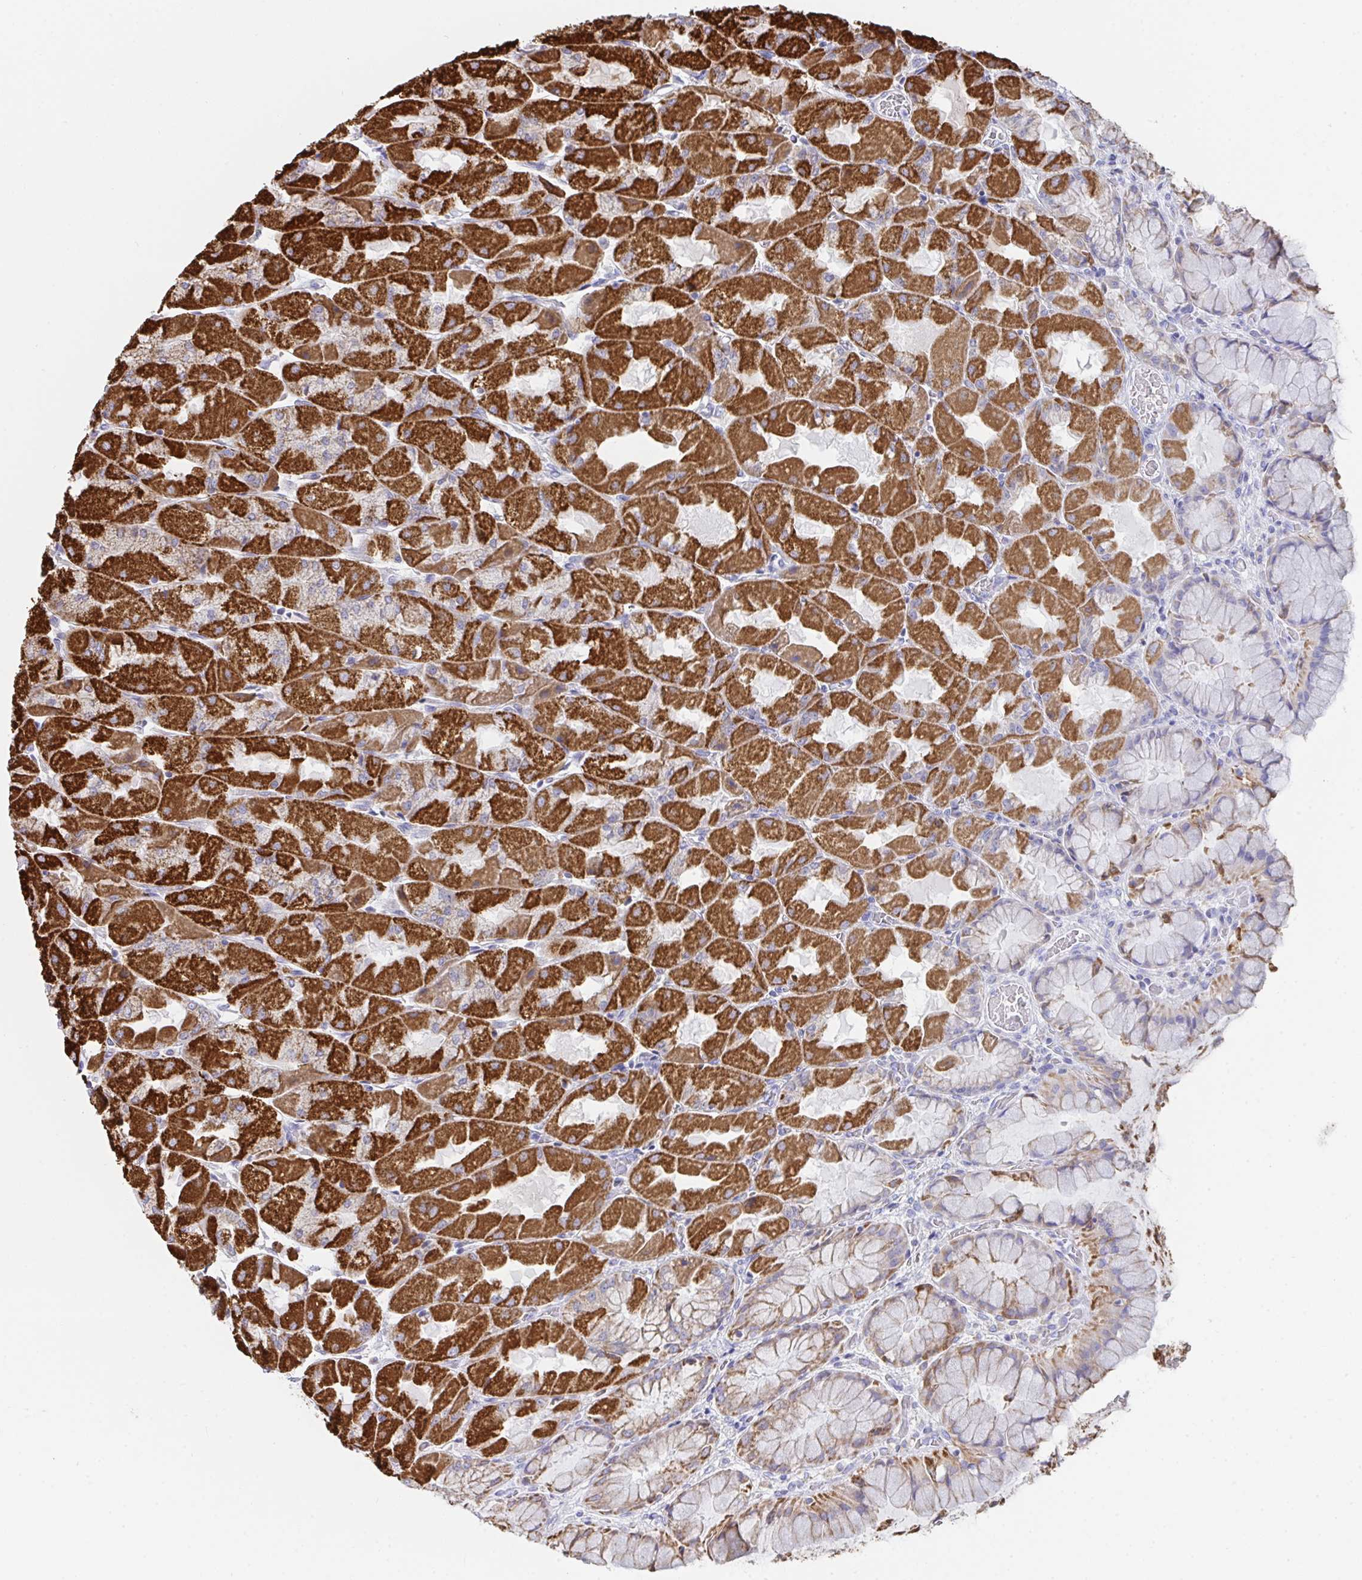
{"staining": {"intensity": "strong", "quantity": "25%-75%", "location": "cytoplasmic/membranous"}, "tissue": "stomach", "cell_type": "Glandular cells", "image_type": "normal", "snomed": [{"axis": "morphology", "description": "Normal tissue, NOS"}, {"axis": "topography", "description": "Stomach"}], "caption": "Unremarkable stomach displays strong cytoplasmic/membranous staining in approximately 25%-75% of glandular cells Nuclei are stained in blue..", "gene": "AIFM1", "patient": {"sex": "female", "age": 61}}